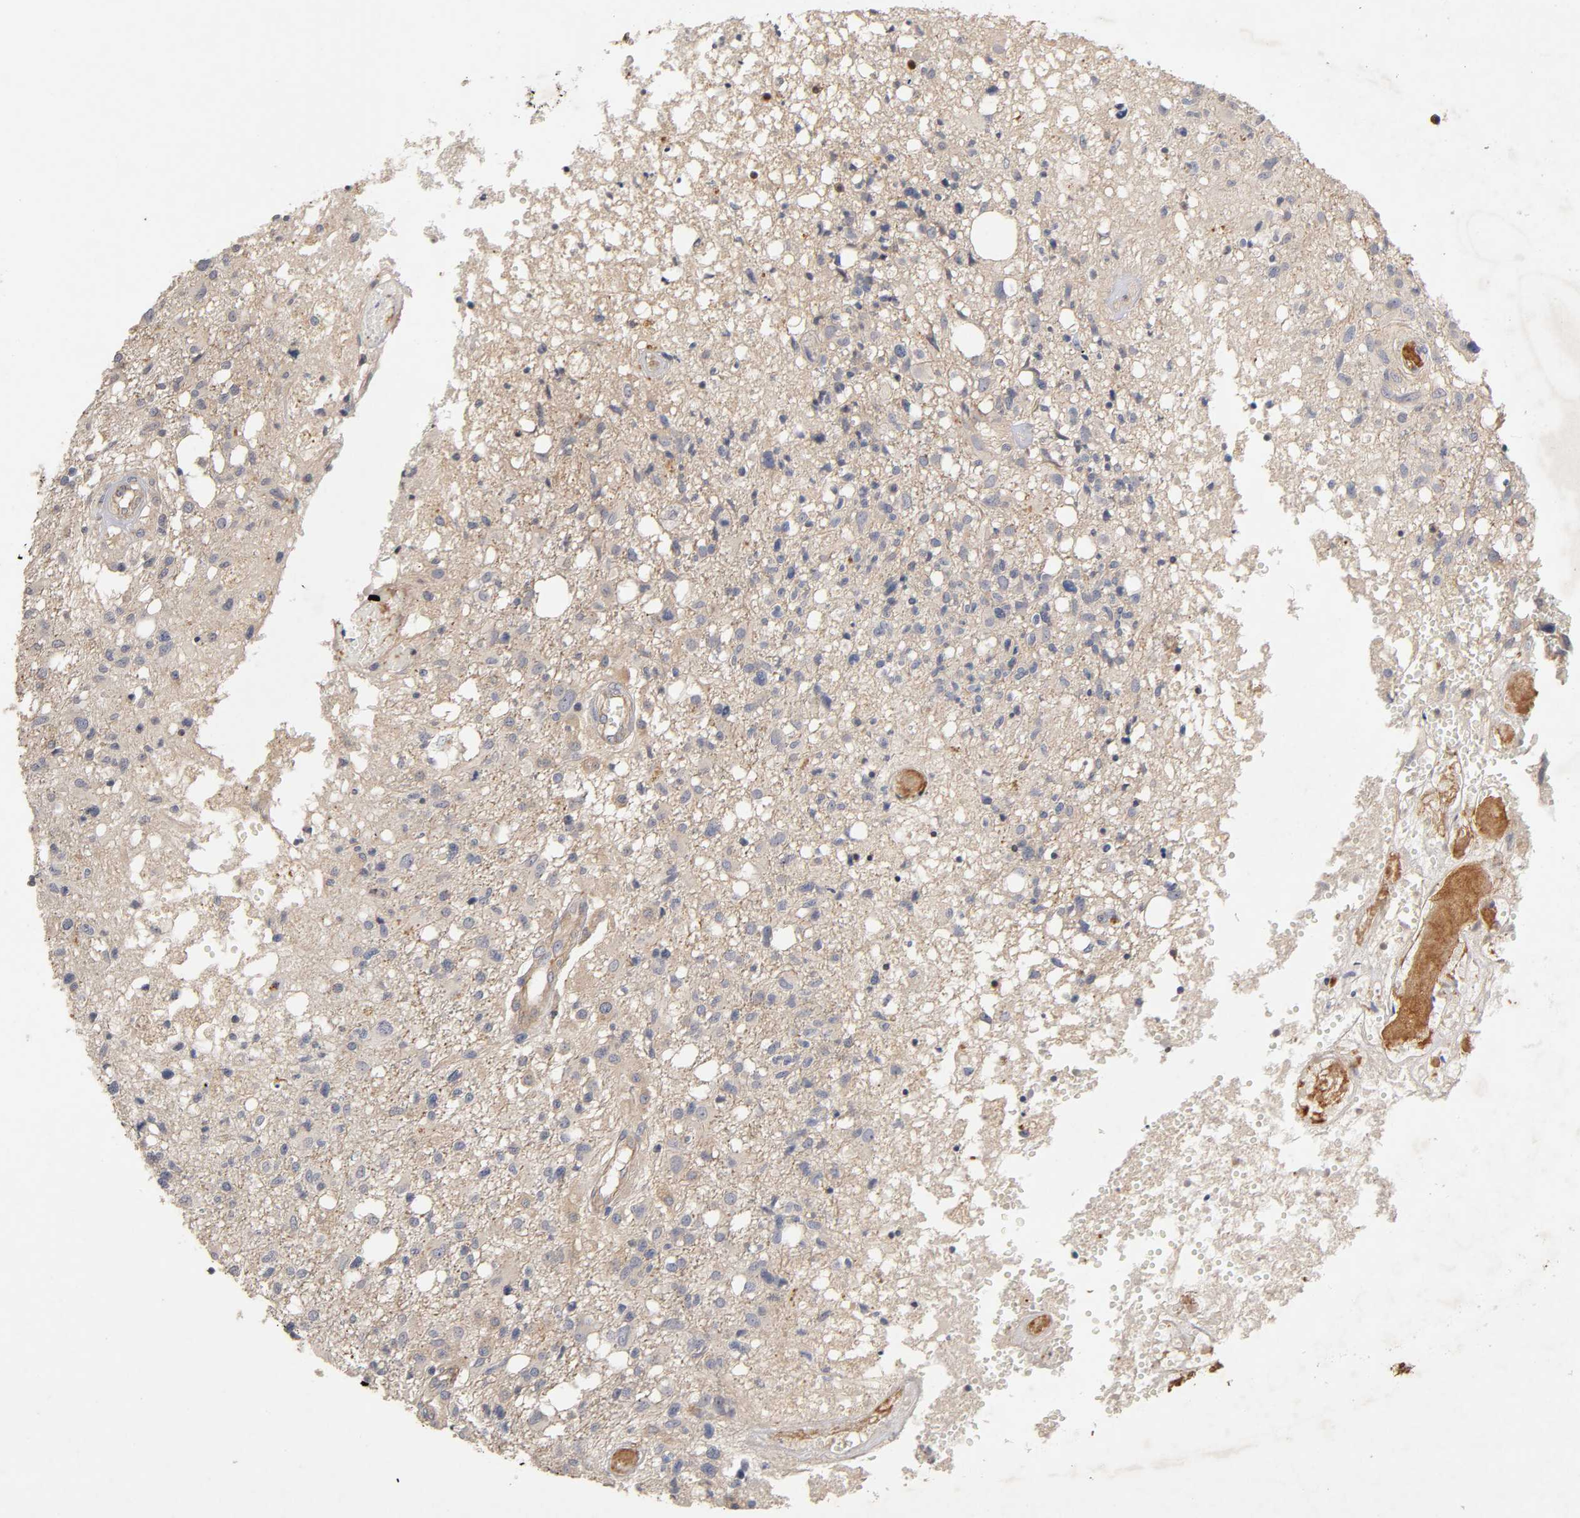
{"staining": {"intensity": "weak", "quantity": "<25%", "location": "cytoplasmic/membranous"}, "tissue": "glioma", "cell_type": "Tumor cells", "image_type": "cancer", "snomed": [{"axis": "morphology", "description": "Glioma, malignant, High grade"}, {"axis": "topography", "description": "Cerebral cortex"}], "caption": "Immunohistochemical staining of malignant high-grade glioma displays no significant expression in tumor cells. Brightfield microscopy of immunohistochemistry (IHC) stained with DAB (3,3'-diaminobenzidine) (brown) and hematoxylin (blue), captured at high magnification.", "gene": "PDZD11", "patient": {"sex": "male", "age": 76}}